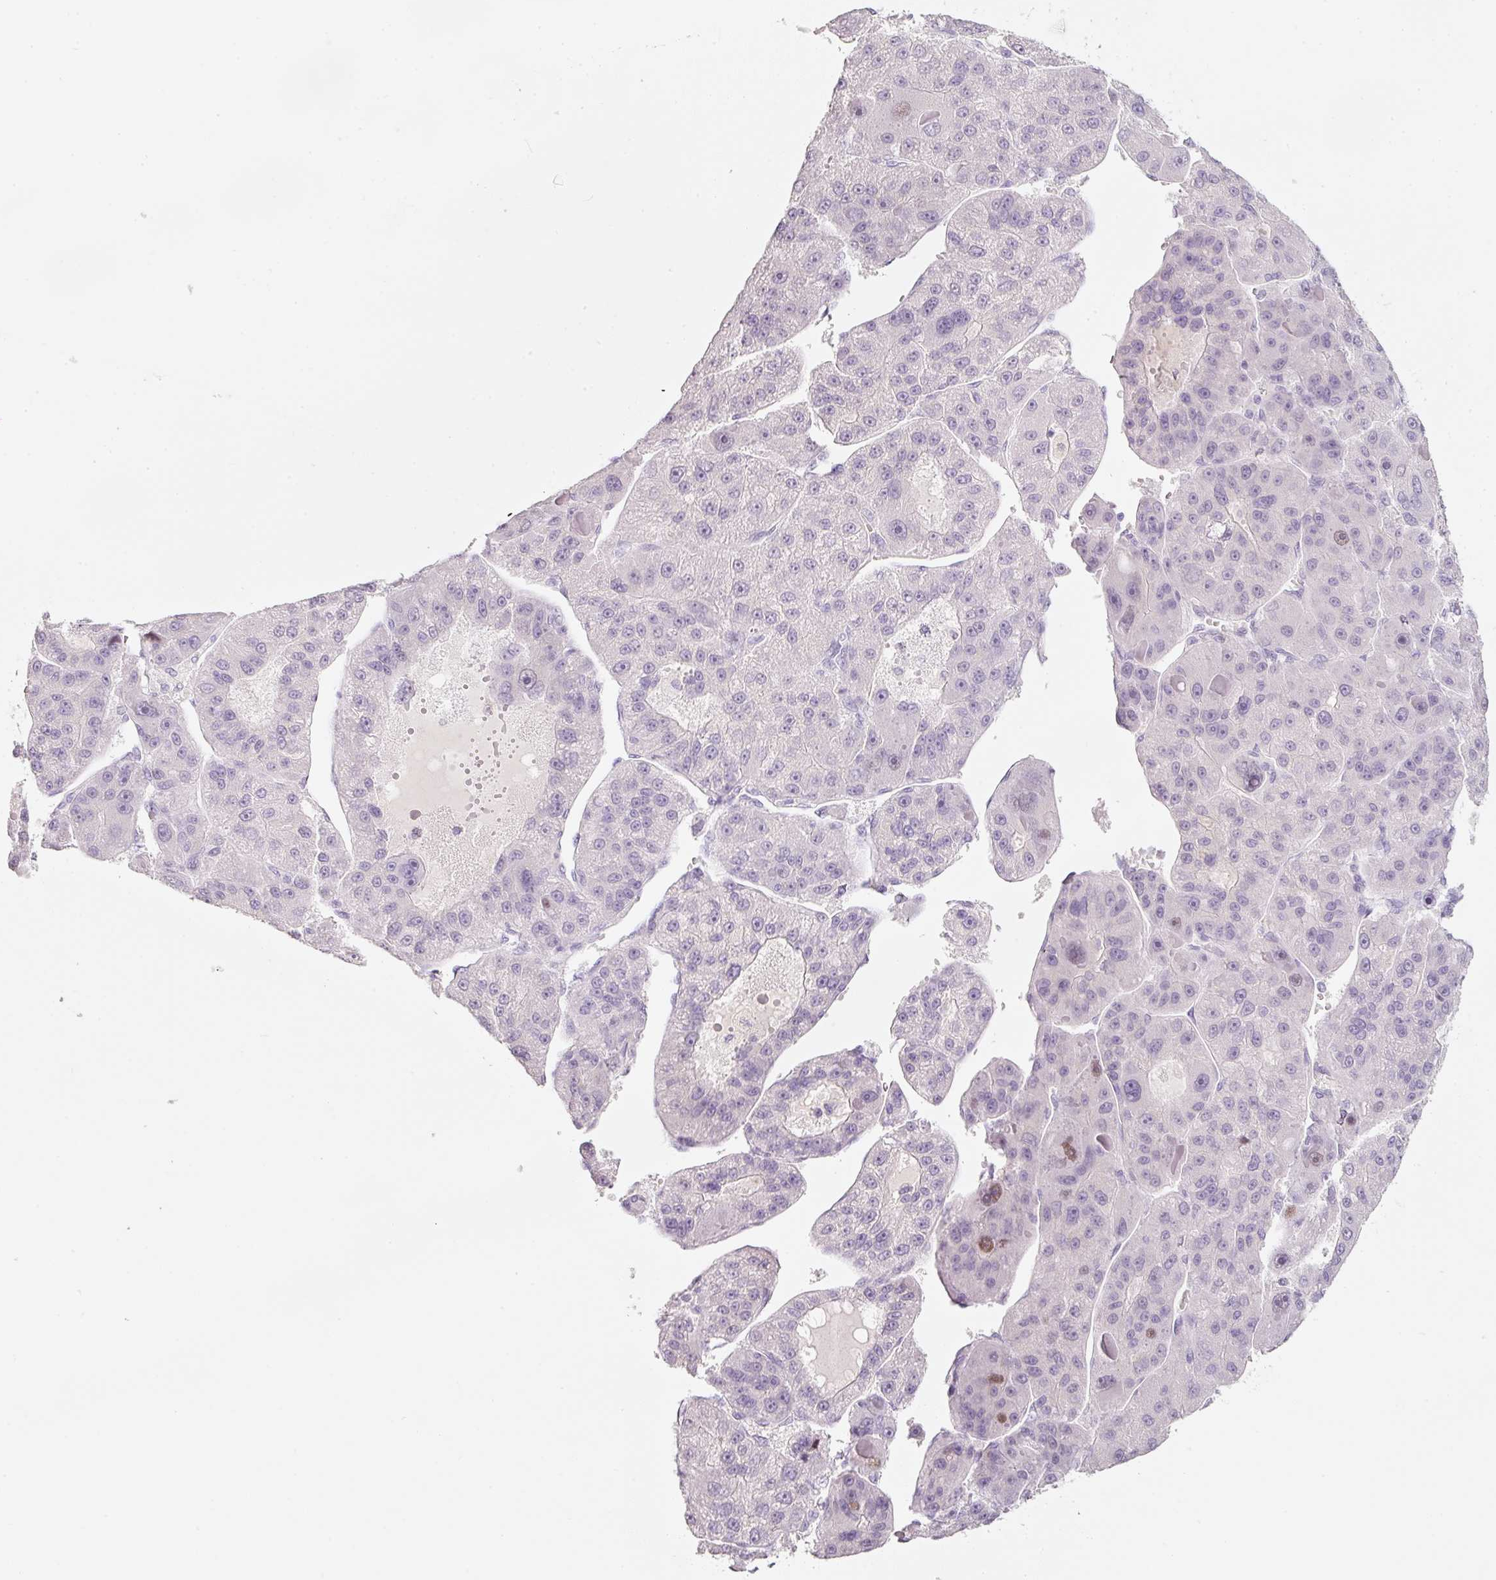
{"staining": {"intensity": "negative", "quantity": "none", "location": "none"}, "tissue": "liver cancer", "cell_type": "Tumor cells", "image_type": "cancer", "snomed": [{"axis": "morphology", "description": "Carcinoma, Hepatocellular, NOS"}, {"axis": "topography", "description": "Liver"}], "caption": "Protein analysis of liver cancer displays no significant staining in tumor cells.", "gene": "ENSG00000206549", "patient": {"sex": "male", "age": 76}}